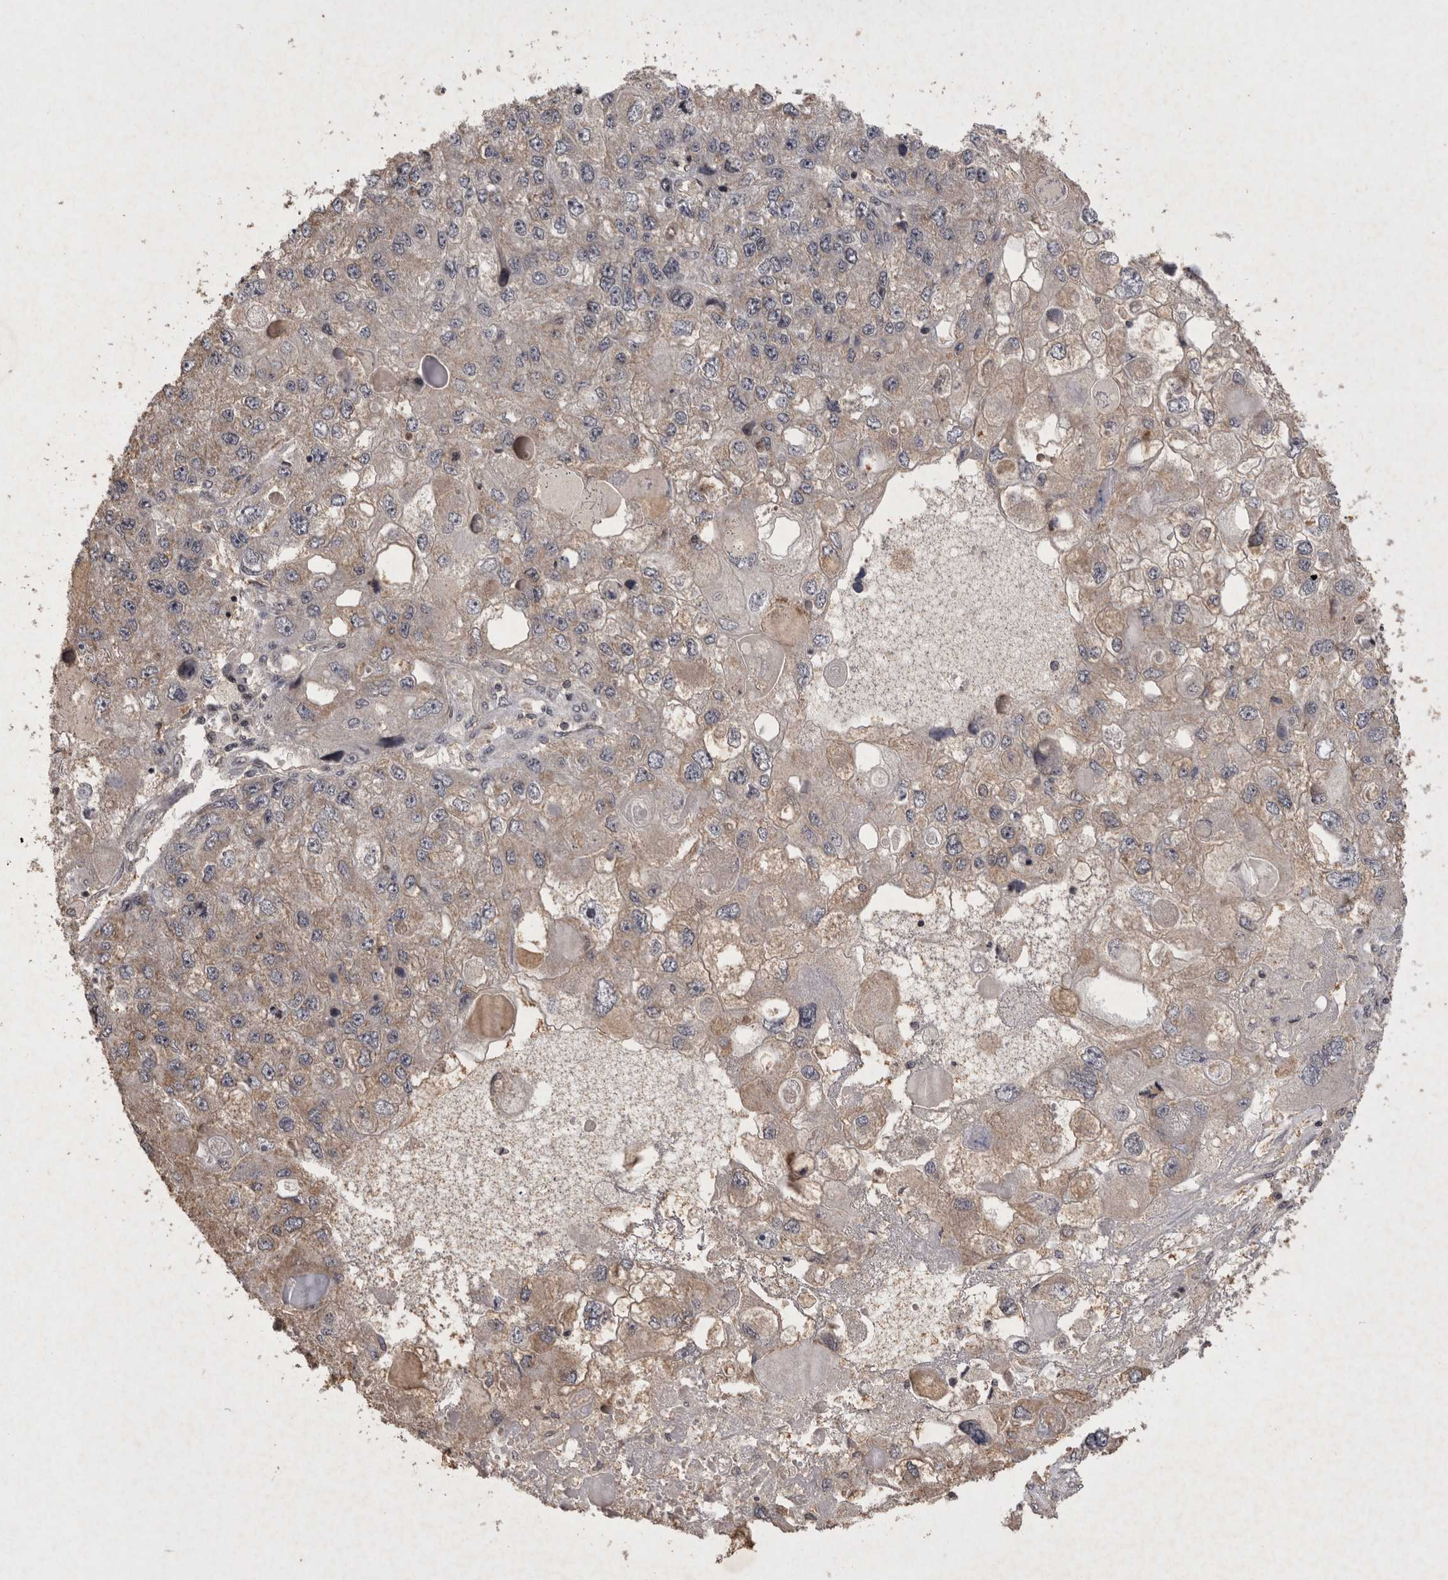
{"staining": {"intensity": "weak", "quantity": ">75%", "location": "cytoplasmic/membranous"}, "tissue": "endometrial cancer", "cell_type": "Tumor cells", "image_type": "cancer", "snomed": [{"axis": "morphology", "description": "Adenocarcinoma, NOS"}, {"axis": "topography", "description": "Endometrium"}], "caption": "Protein expression analysis of human adenocarcinoma (endometrial) reveals weak cytoplasmic/membranous expression in about >75% of tumor cells. (DAB = brown stain, brightfield microscopy at high magnification).", "gene": "APLNR", "patient": {"sex": "female", "age": 49}}